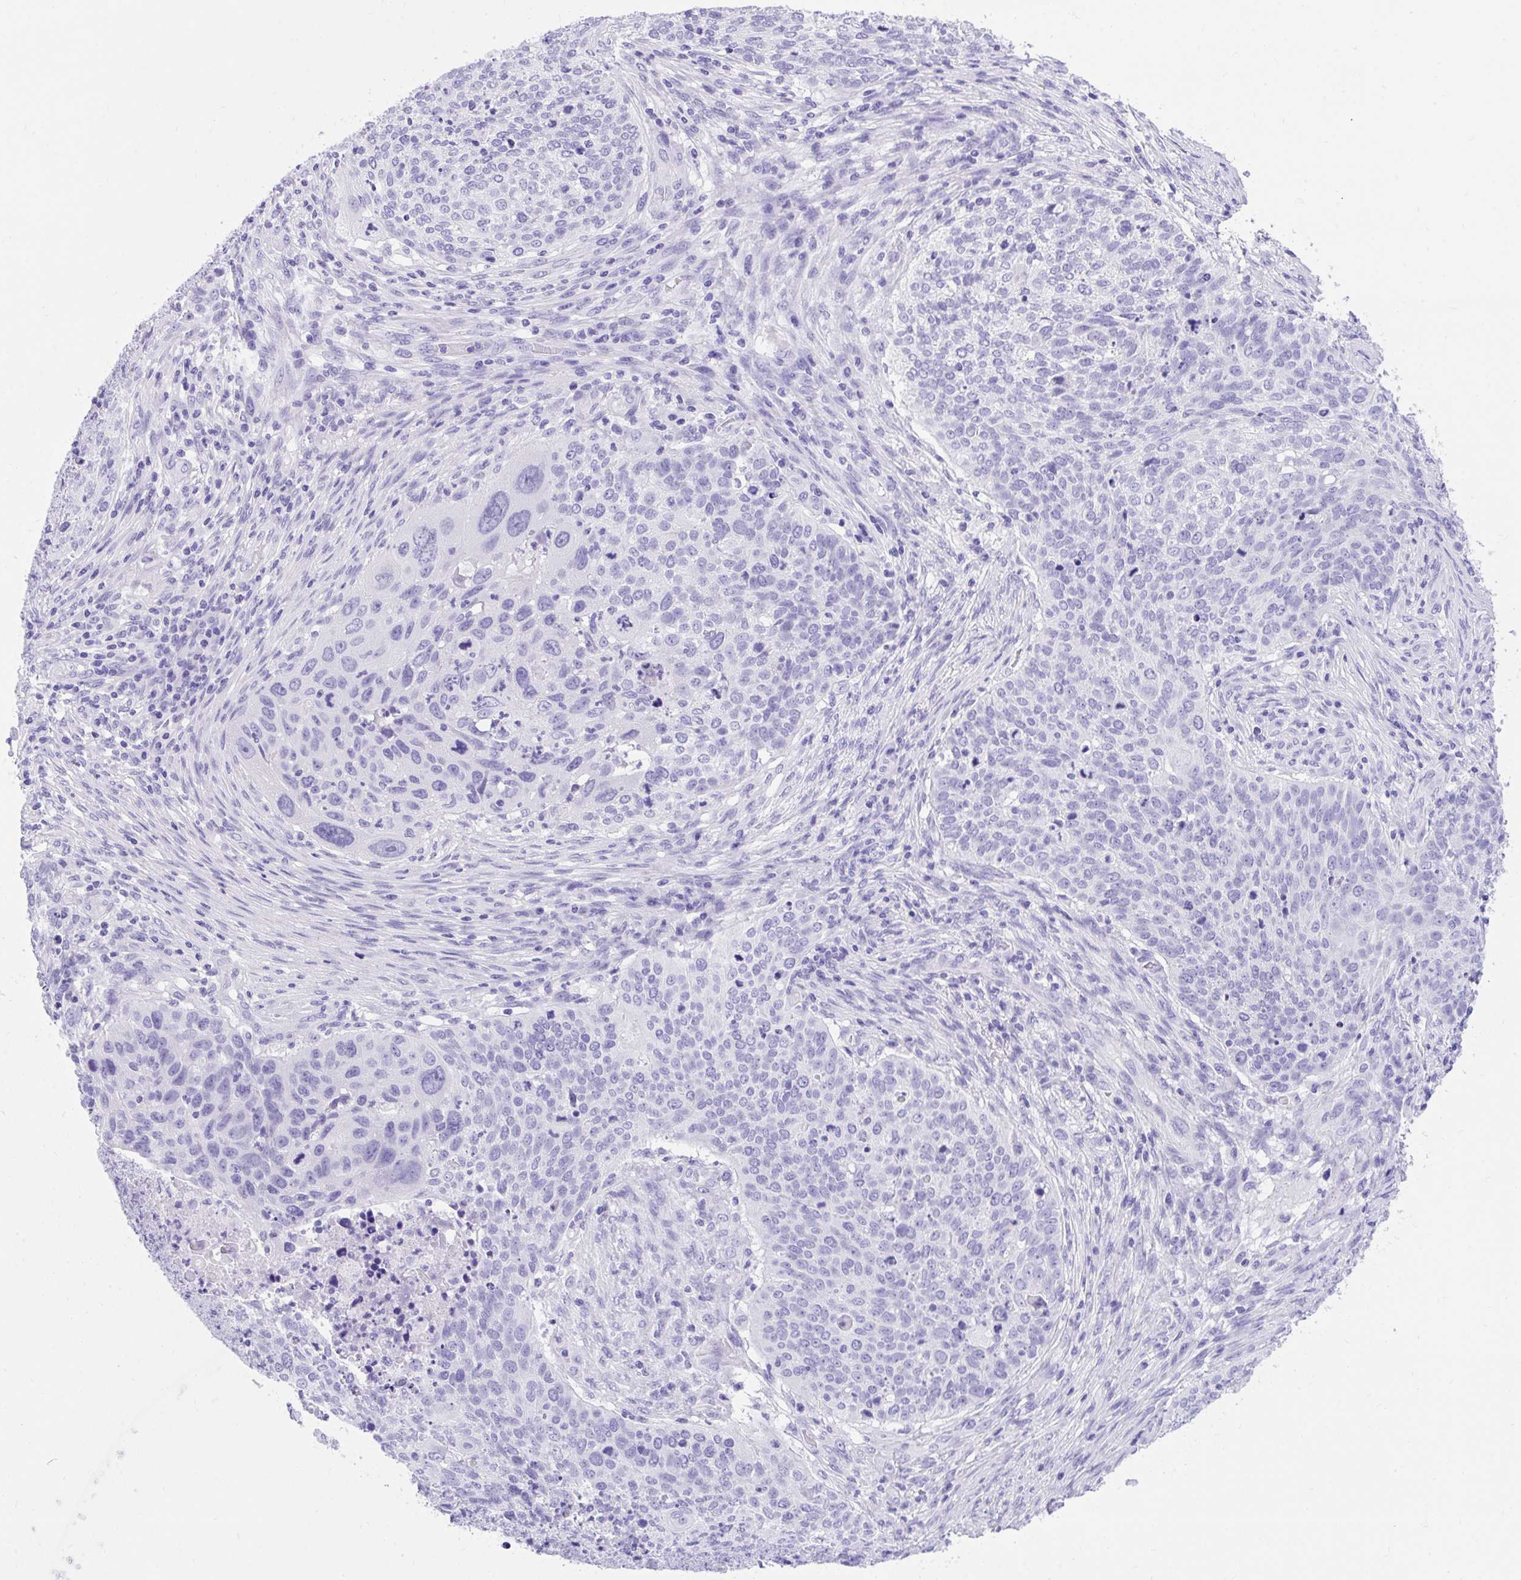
{"staining": {"intensity": "negative", "quantity": "none", "location": "none"}, "tissue": "lung cancer", "cell_type": "Tumor cells", "image_type": "cancer", "snomed": [{"axis": "morphology", "description": "Squamous cell carcinoma, NOS"}, {"axis": "topography", "description": "Lung"}], "caption": "Tumor cells are negative for brown protein staining in squamous cell carcinoma (lung). (Stains: DAB (3,3'-diaminobenzidine) immunohistochemistry with hematoxylin counter stain, Microscopy: brightfield microscopy at high magnification).", "gene": "KCNN4", "patient": {"sex": "male", "age": 63}}